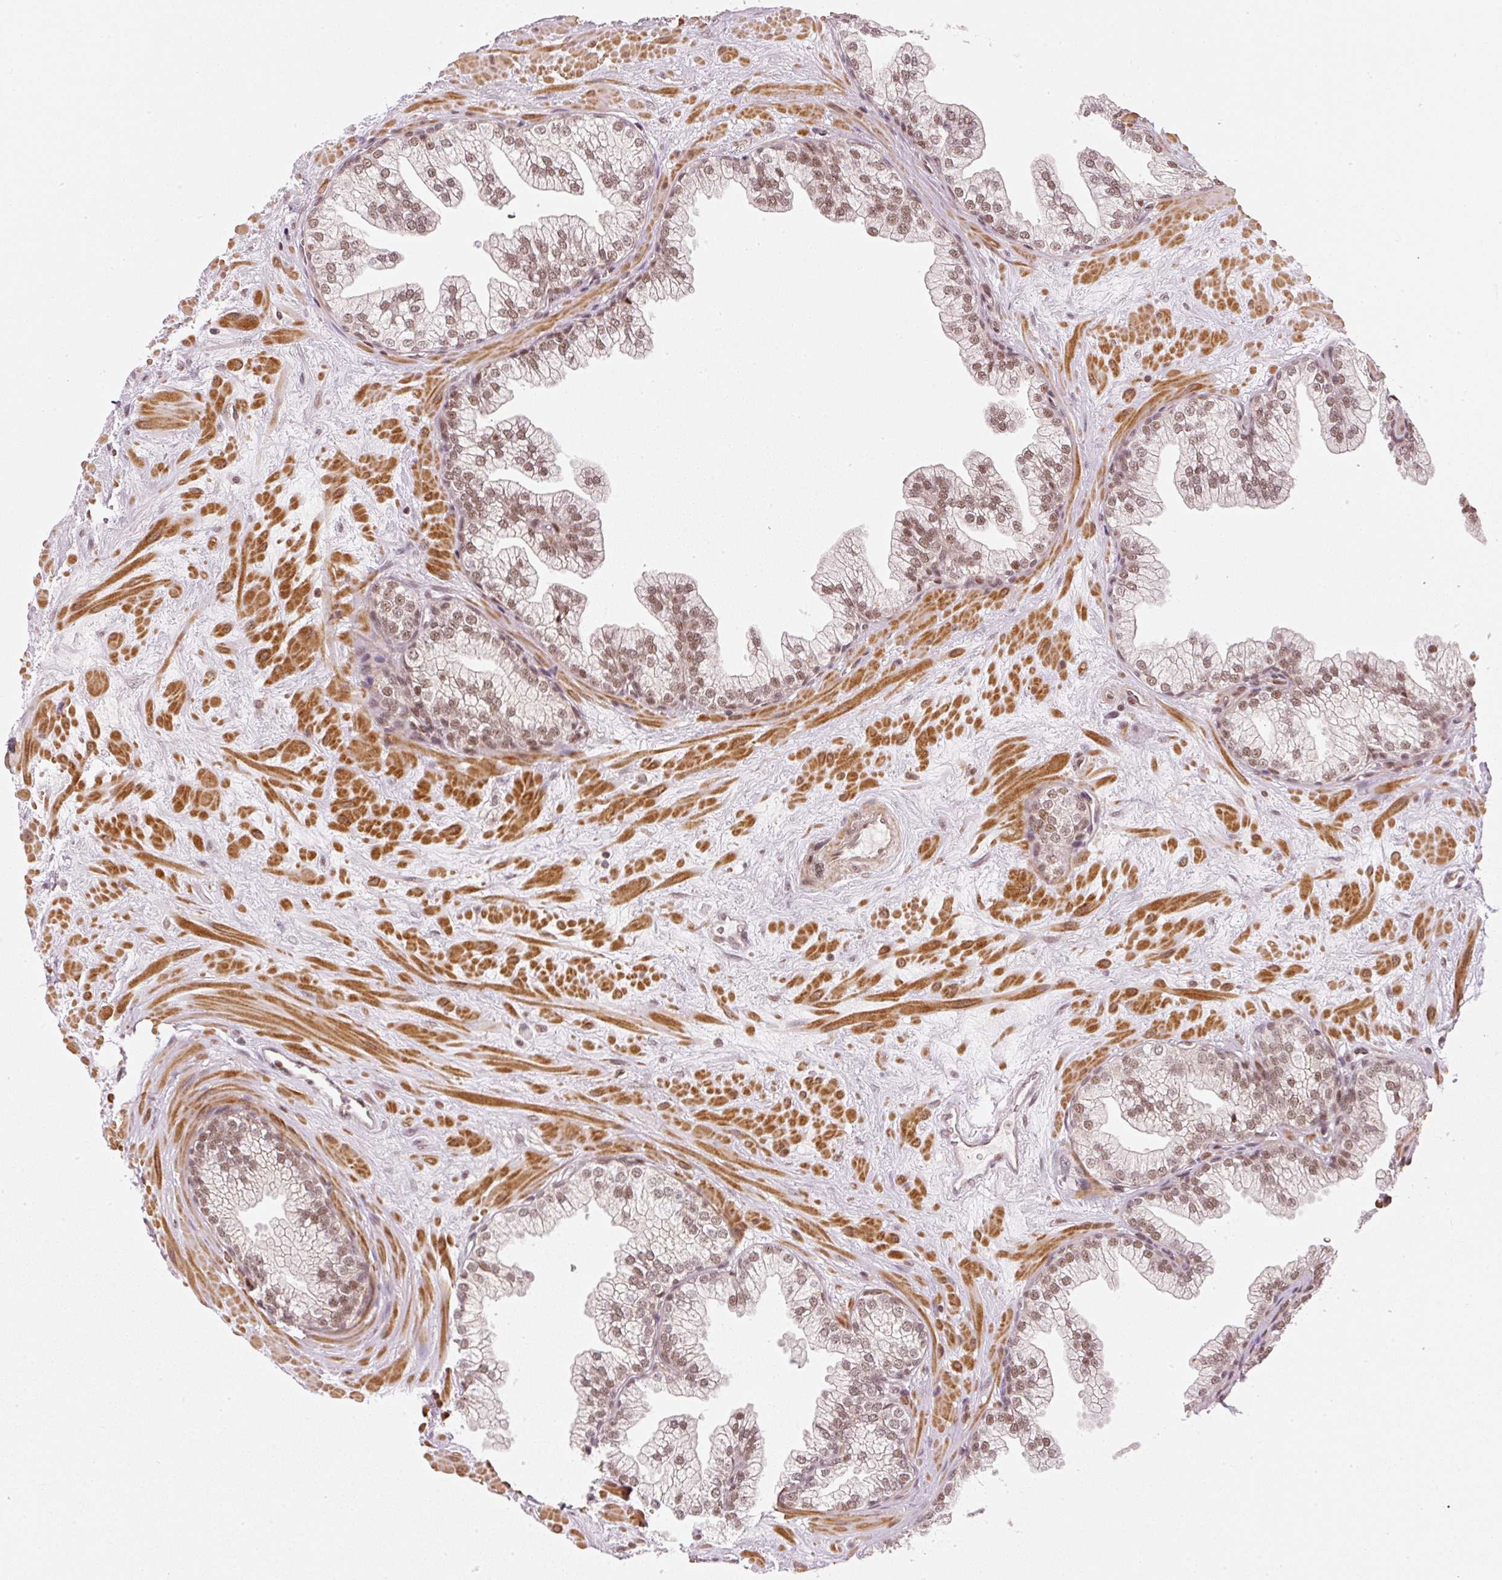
{"staining": {"intensity": "moderate", "quantity": ">75%", "location": "nuclear"}, "tissue": "prostate", "cell_type": "Glandular cells", "image_type": "normal", "snomed": [{"axis": "morphology", "description": "Normal tissue, NOS"}, {"axis": "topography", "description": "Prostate"}, {"axis": "topography", "description": "Peripheral nerve tissue"}], "caption": "This is a photomicrograph of immunohistochemistry staining of unremarkable prostate, which shows moderate positivity in the nuclear of glandular cells.", "gene": "THOC6", "patient": {"sex": "male", "age": 61}}